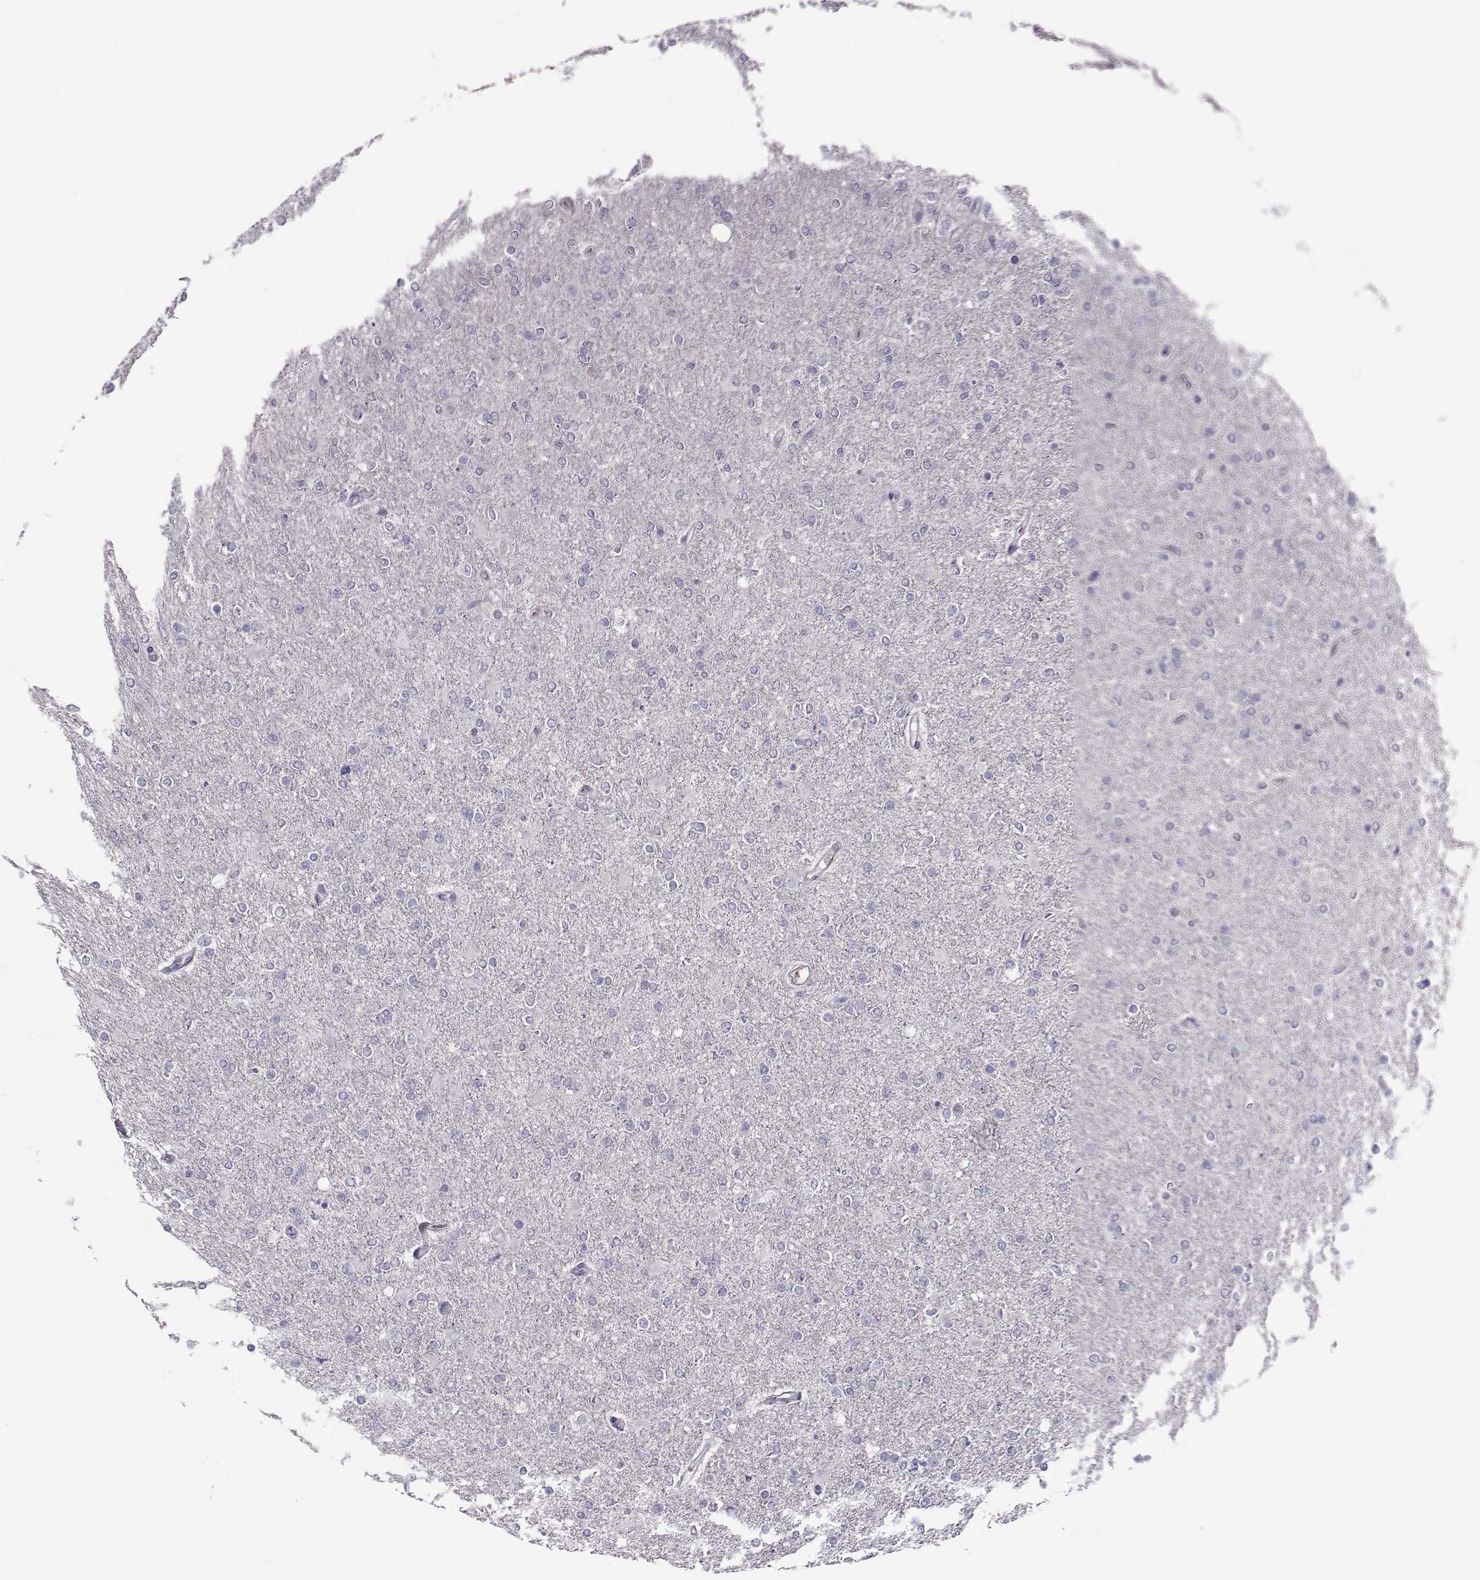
{"staining": {"intensity": "negative", "quantity": "none", "location": "none"}, "tissue": "glioma", "cell_type": "Tumor cells", "image_type": "cancer", "snomed": [{"axis": "morphology", "description": "Glioma, malignant, High grade"}, {"axis": "topography", "description": "Cerebral cortex"}], "caption": "Micrograph shows no protein positivity in tumor cells of glioma tissue. (DAB IHC, high magnification).", "gene": "PGK1", "patient": {"sex": "male", "age": 70}}